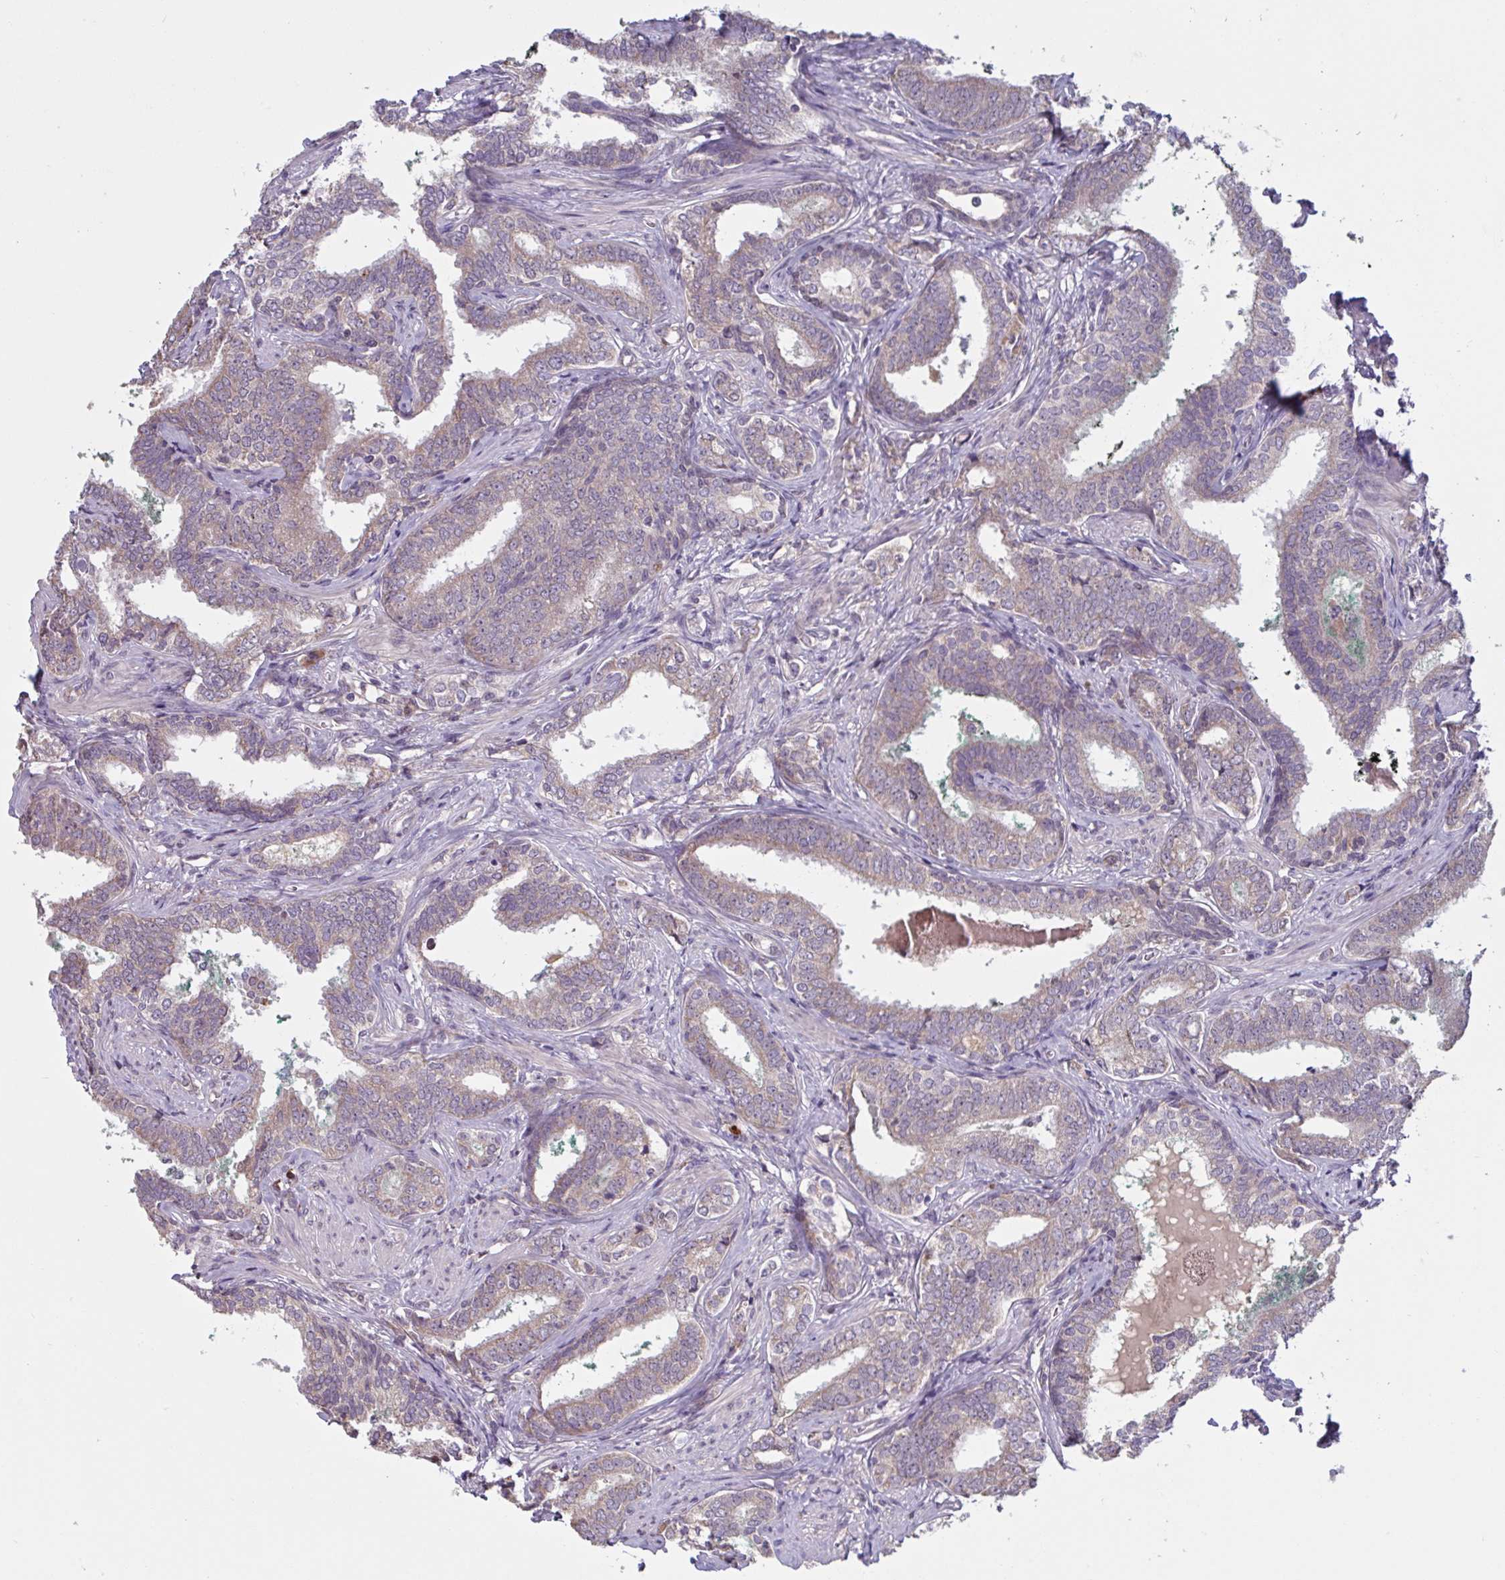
{"staining": {"intensity": "weak", "quantity": "25%-75%", "location": "cytoplasmic/membranous"}, "tissue": "prostate cancer", "cell_type": "Tumor cells", "image_type": "cancer", "snomed": [{"axis": "morphology", "description": "Adenocarcinoma, High grade"}, {"axis": "topography", "description": "Prostate"}], "caption": "The photomicrograph displays a brown stain indicating the presence of a protein in the cytoplasmic/membranous of tumor cells in prostate cancer.", "gene": "CD1E", "patient": {"sex": "male", "age": 72}}